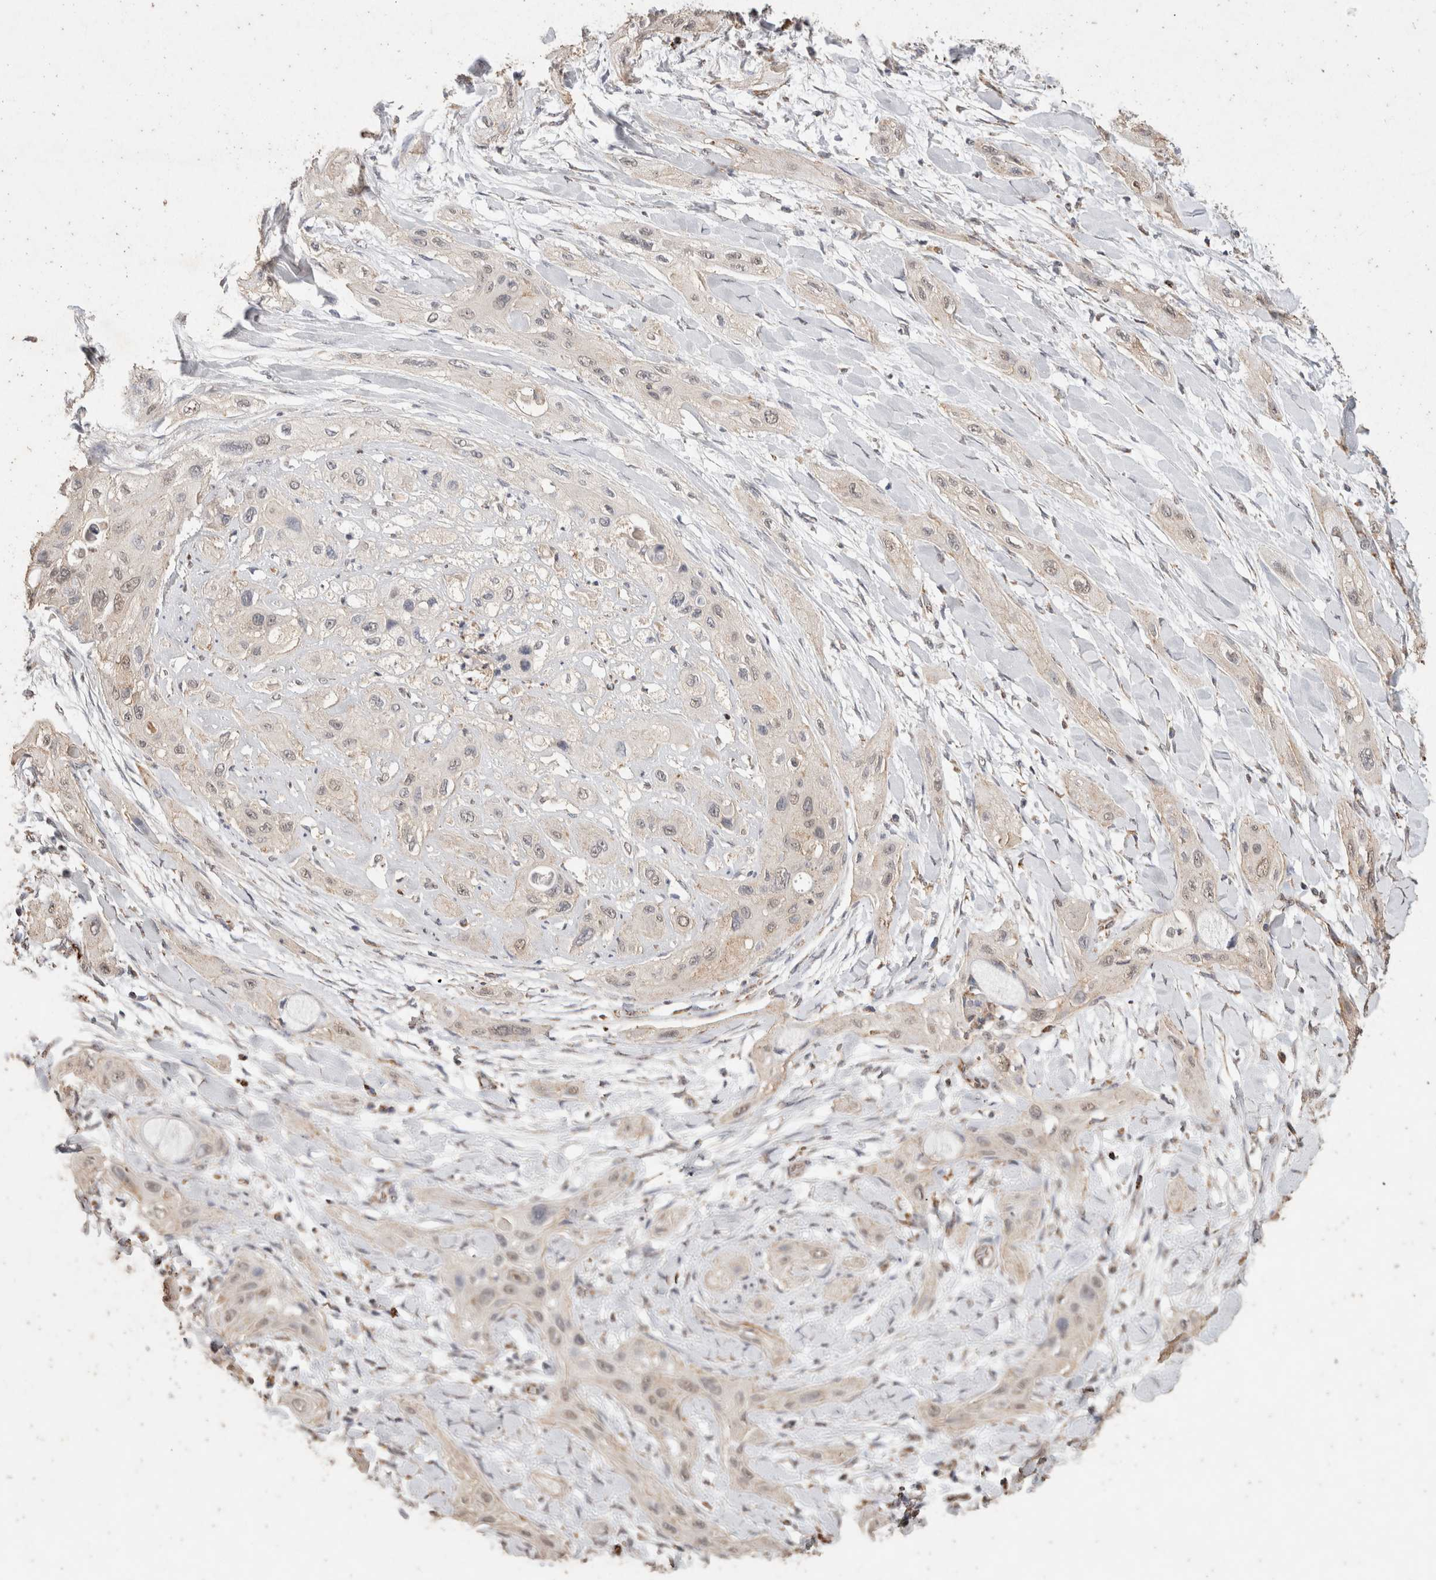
{"staining": {"intensity": "negative", "quantity": "none", "location": "none"}, "tissue": "lung cancer", "cell_type": "Tumor cells", "image_type": "cancer", "snomed": [{"axis": "morphology", "description": "Squamous cell carcinoma, NOS"}, {"axis": "topography", "description": "Lung"}], "caption": "There is no significant positivity in tumor cells of lung cancer (squamous cell carcinoma).", "gene": "ACADM", "patient": {"sex": "female", "age": 47}}